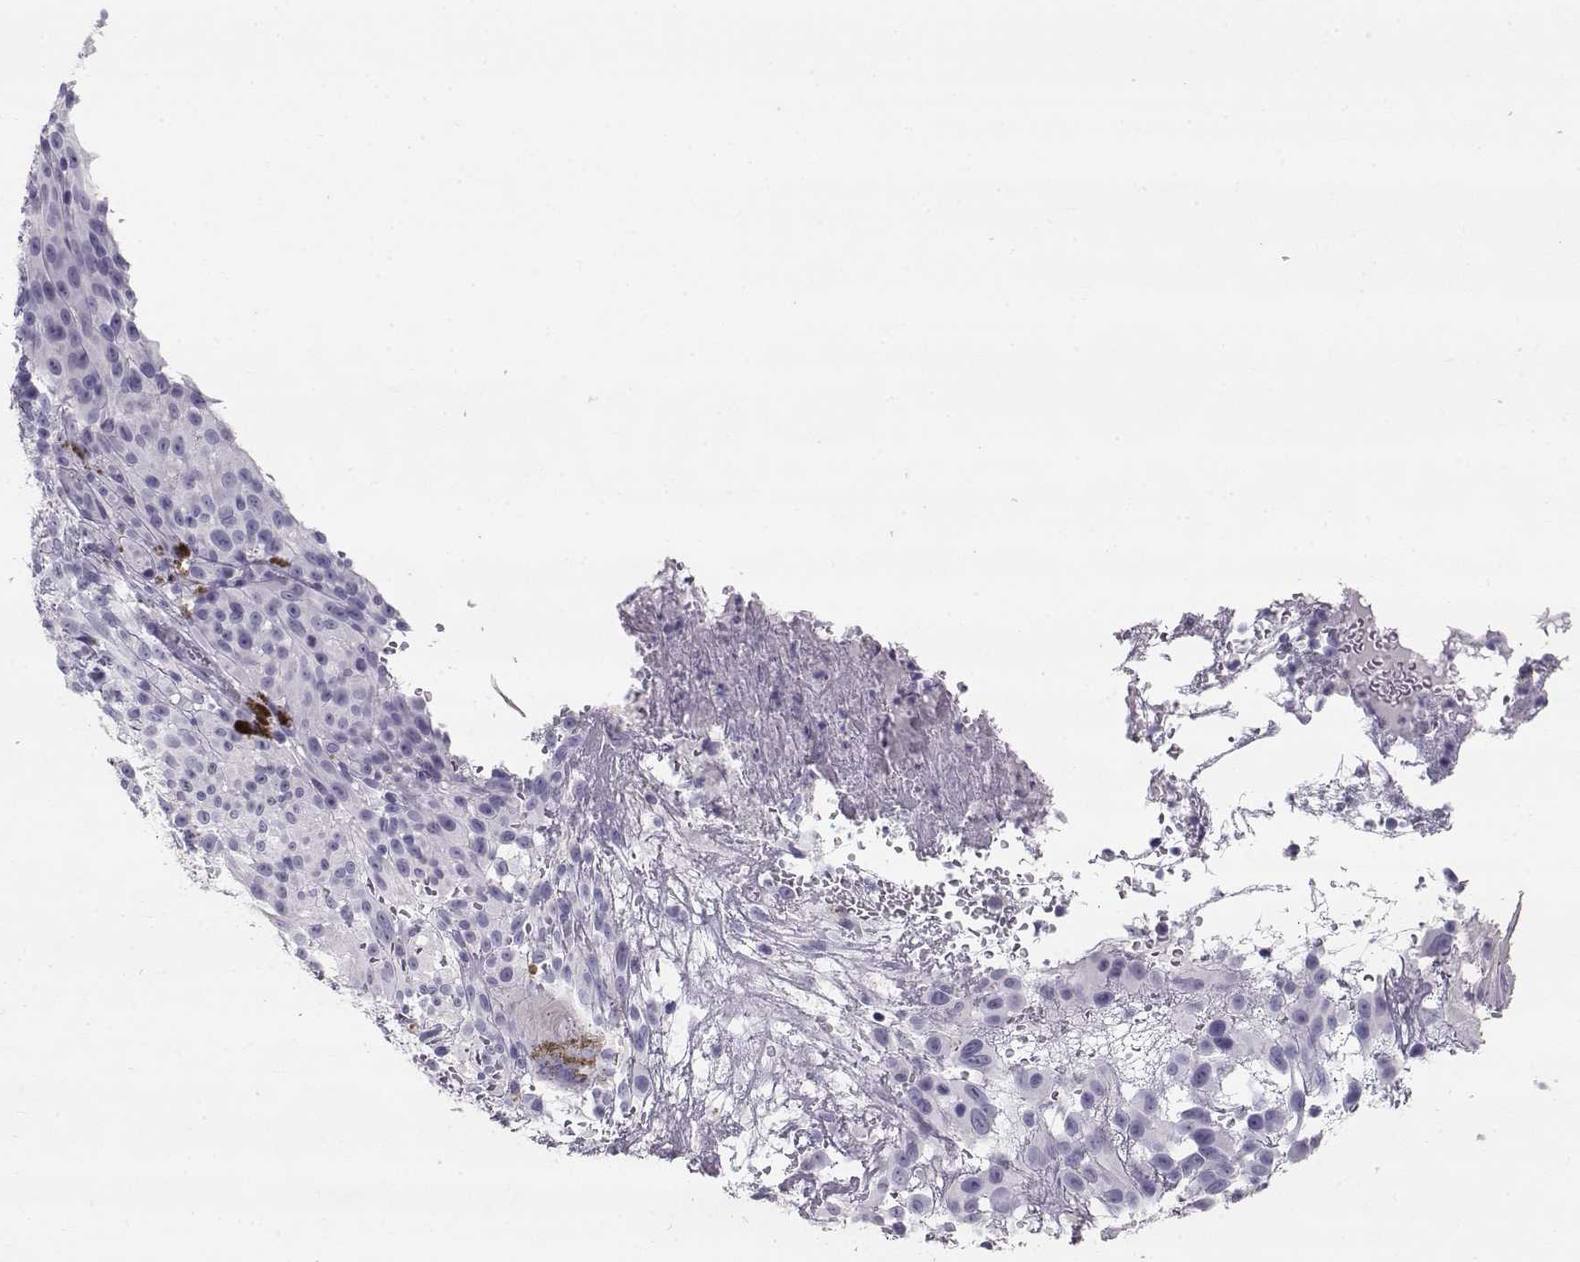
{"staining": {"intensity": "negative", "quantity": "none", "location": "none"}, "tissue": "melanoma", "cell_type": "Tumor cells", "image_type": "cancer", "snomed": [{"axis": "morphology", "description": "Malignant melanoma, NOS"}, {"axis": "topography", "description": "Skin"}], "caption": "Tumor cells show no significant protein staining in melanoma.", "gene": "RD3", "patient": {"sex": "male", "age": 83}}